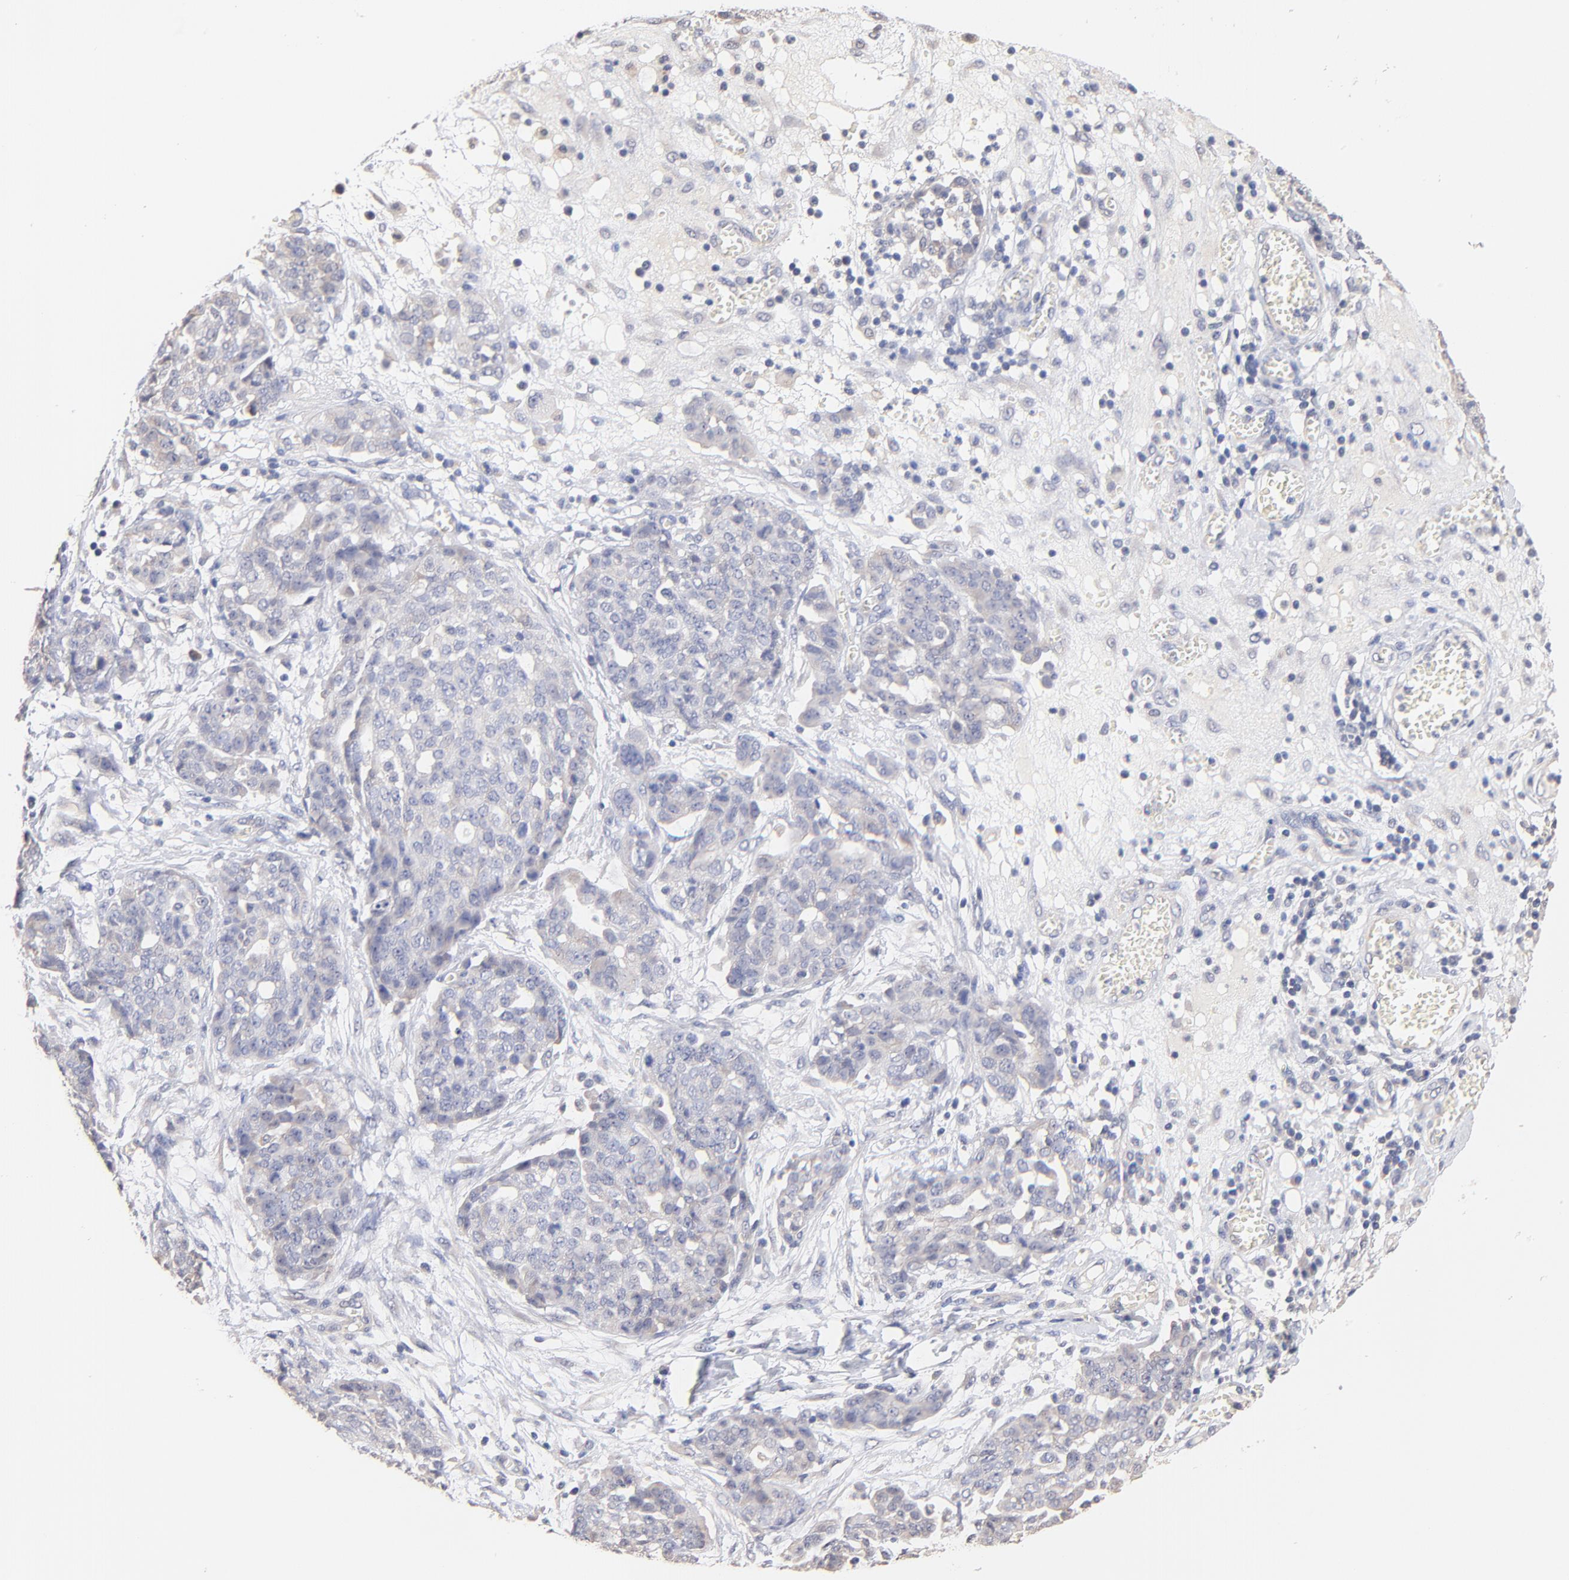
{"staining": {"intensity": "negative", "quantity": "none", "location": "none"}, "tissue": "ovarian cancer", "cell_type": "Tumor cells", "image_type": "cancer", "snomed": [{"axis": "morphology", "description": "Cystadenocarcinoma, serous, NOS"}, {"axis": "topography", "description": "Soft tissue"}, {"axis": "topography", "description": "Ovary"}], "caption": "Human ovarian cancer (serous cystadenocarcinoma) stained for a protein using IHC exhibits no staining in tumor cells.", "gene": "RIBC2", "patient": {"sex": "female", "age": 57}}